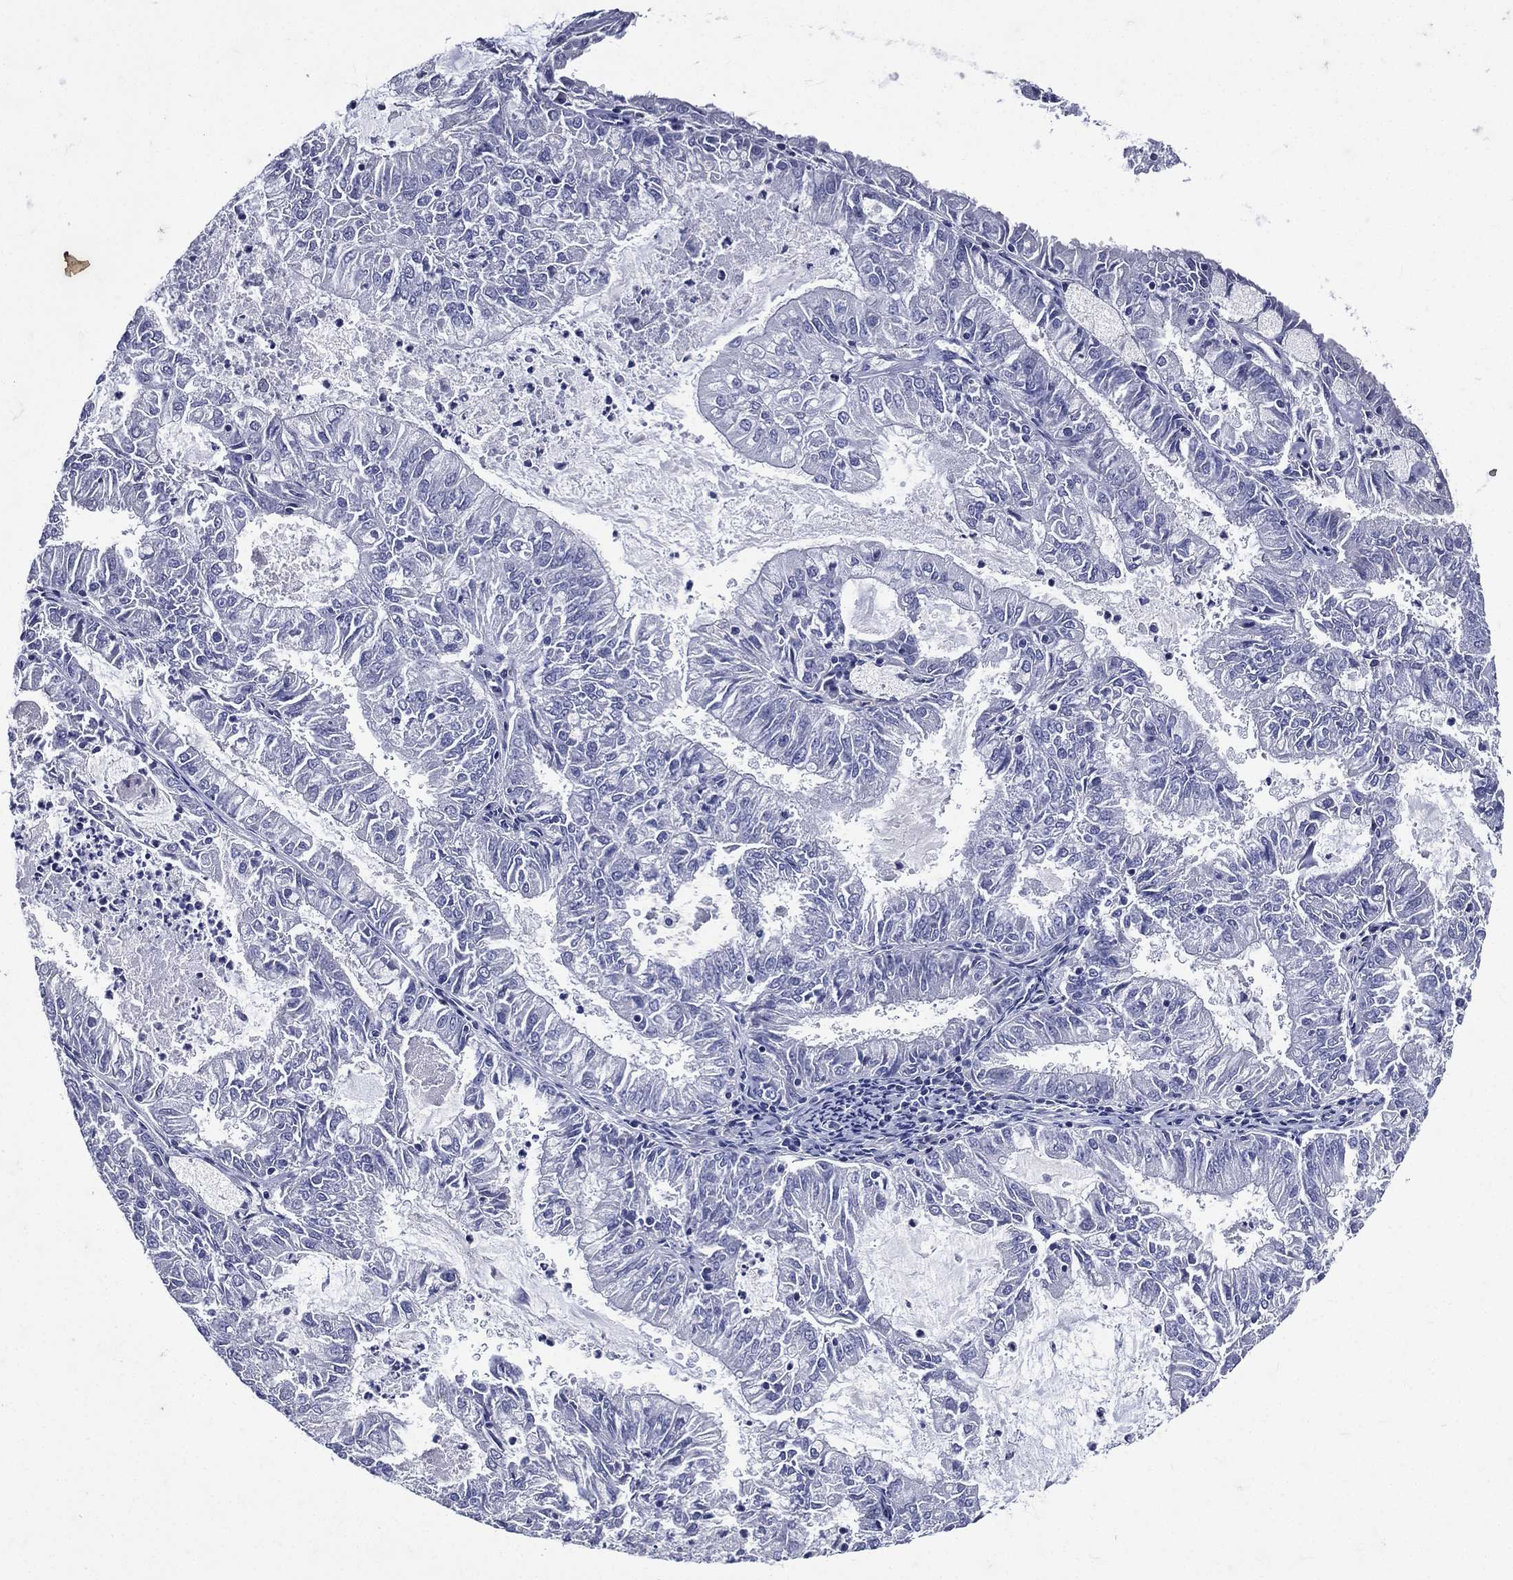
{"staining": {"intensity": "negative", "quantity": "none", "location": "none"}, "tissue": "endometrial cancer", "cell_type": "Tumor cells", "image_type": "cancer", "snomed": [{"axis": "morphology", "description": "Adenocarcinoma, NOS"}, {"axis": "topography", "description": "Endometrium"}], "caption": "The image reveals no significant staining in tumor cells of endometrial adenocarcinoma.", "gene": "TGM1", "patient": {"sex": "female", "age": 57}}